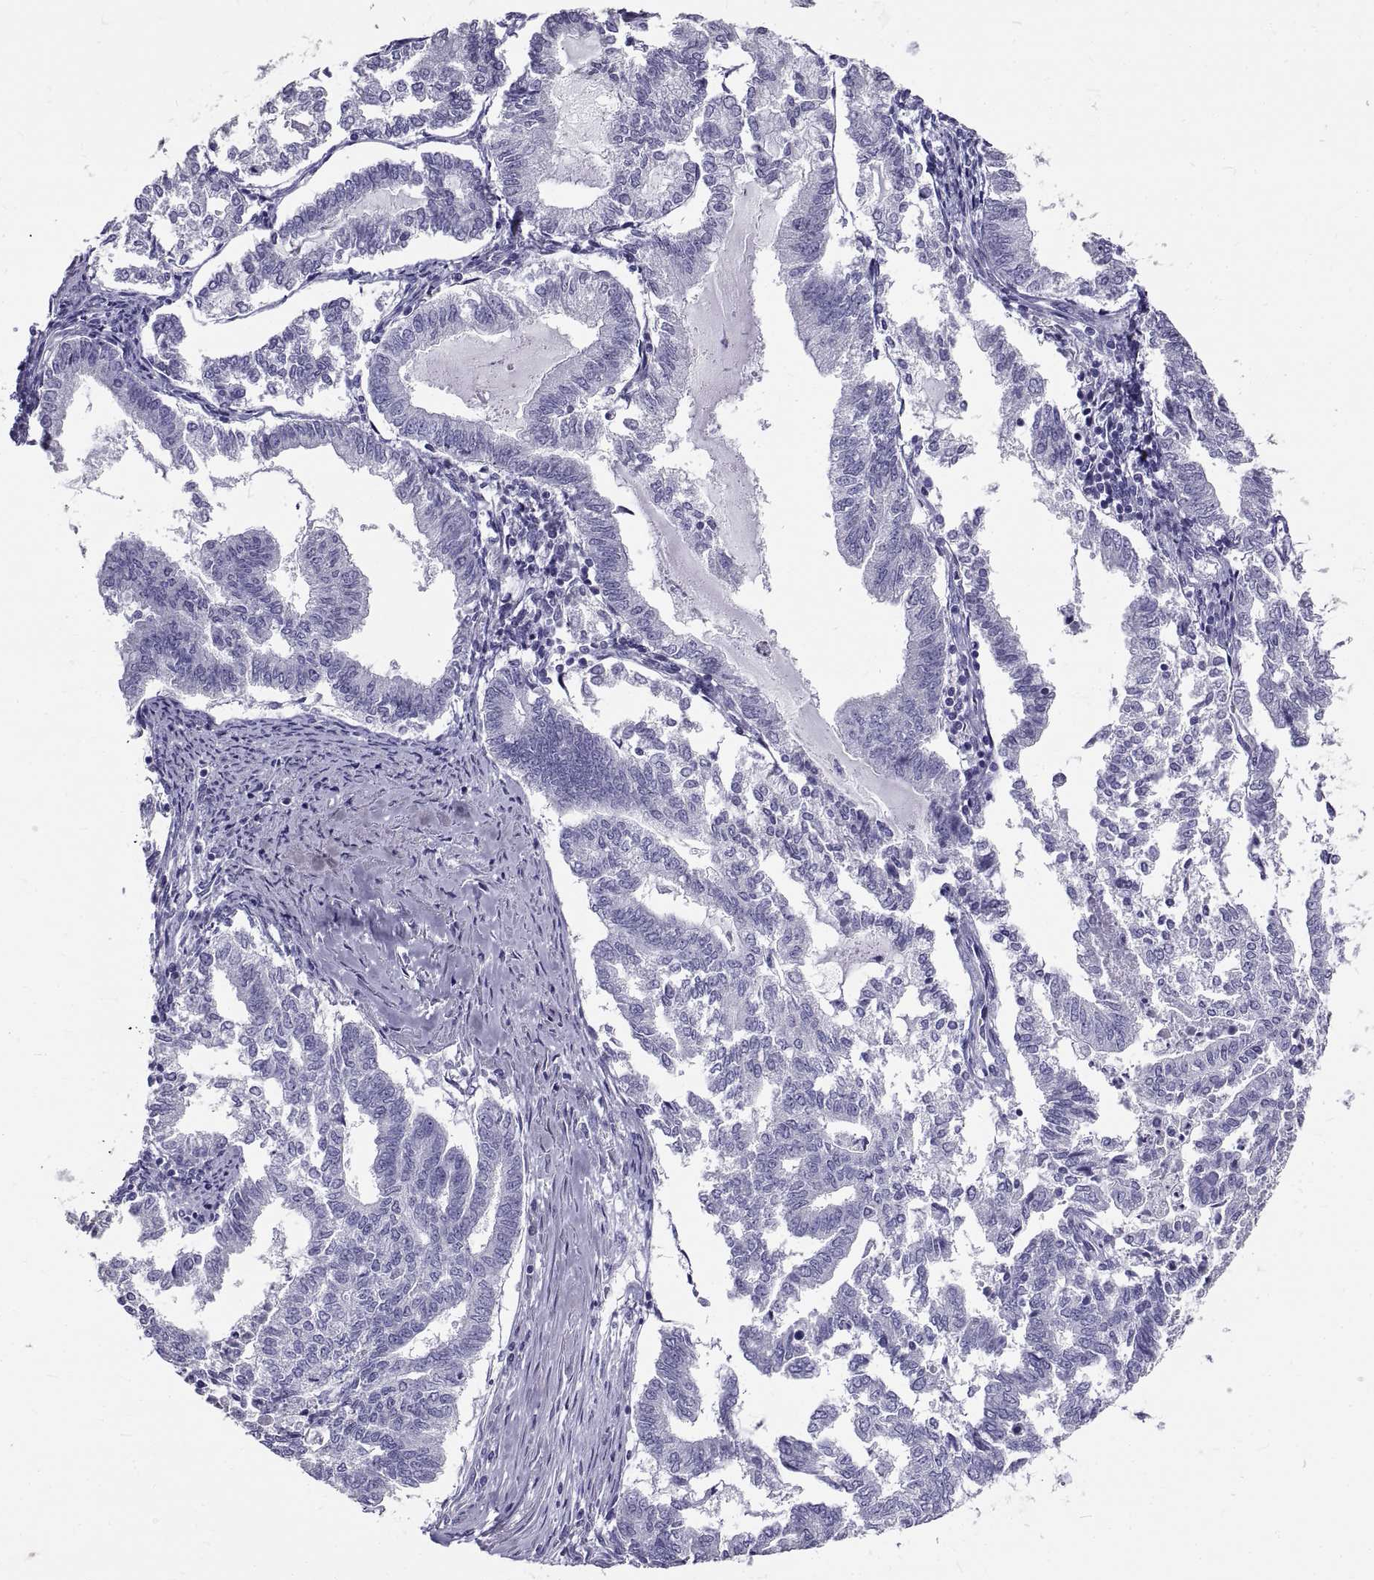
{"staining": {"intensity": "negative", "quantity": "none", "location": "none"}, "tissue": "endometrial cancer", "cell_type": "Tumor cells", "image_type": "cancer", "snomed": [{"axis": "morphology", "description": "Adenocarcinoma, NOS"}, {"axis": "topography", "description": "Endometrium"}], "caption": "Immunohistochemistry of endometrial cancer demonstrates no expression in tumor cells. (Stains: DAB (3,3'-diaminobenzidine) immunohistochemistry (IHC) with hematoxylin counter stain, Microscopy: brightfield microscopy at high magnification).", "gene": "GNG12", "patient": {"sex": "female", "age": 79}}